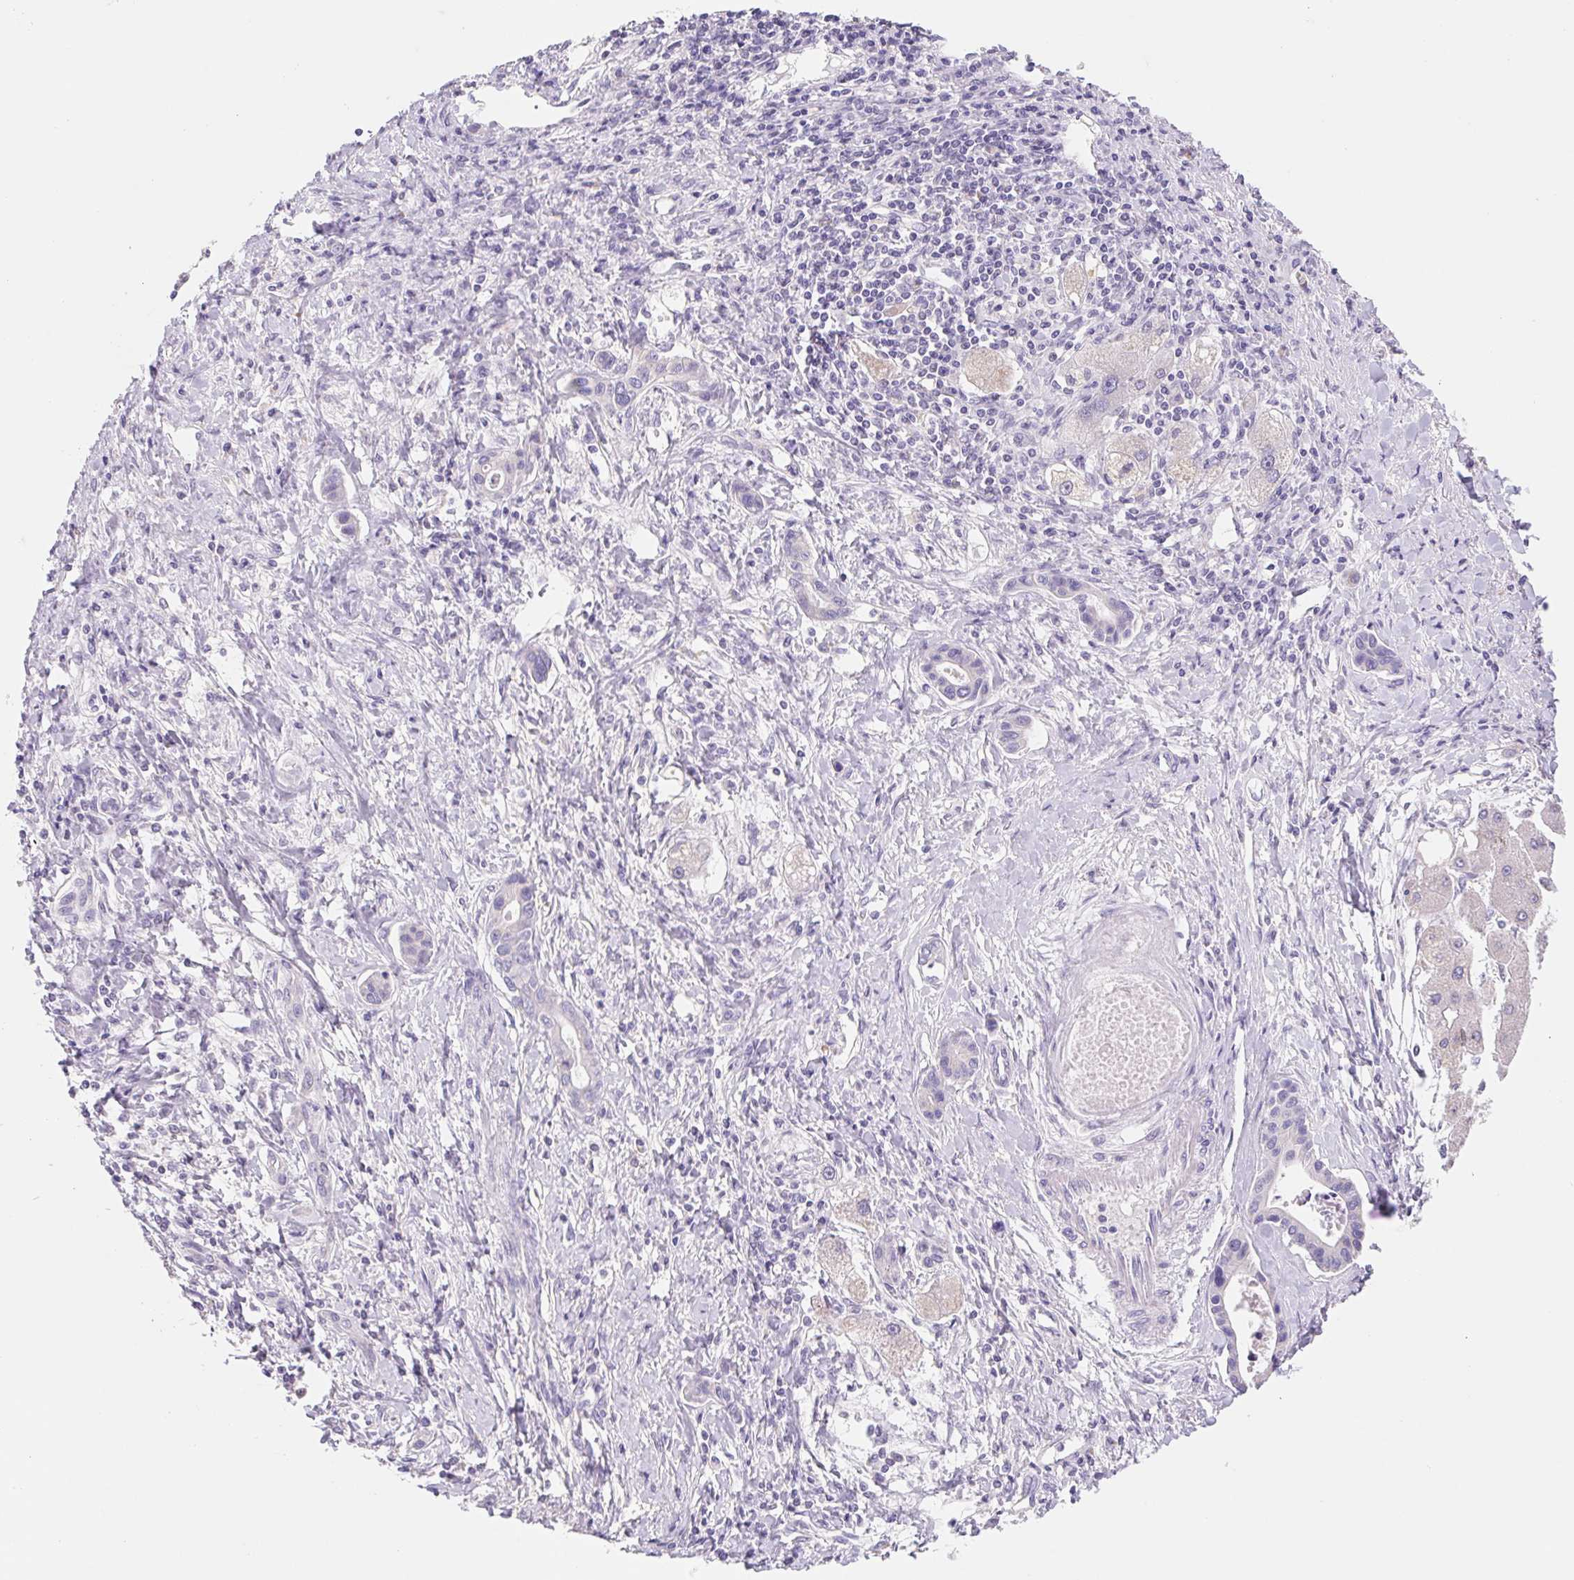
{"staining": {"intensity": "negative", "quantity": "none", "location": "none"}, "tissue": "liver cancer", "cell_type": "Tumor cells", "image_type": "cancer", "snomed": [{"axis": "morphology", "description": "Cholangiocarcinoma"}, {"axis": "topography", "description": "Liver"}], "caption": "A high-resolution histopathology image shows immunohistochemistry (IHC) staining of liver cholangiocarcinoma, which reveals no significant positivity in tumor cells.", "gene": "FKBP6", "patient": {"sex": "male", "age": 66}}